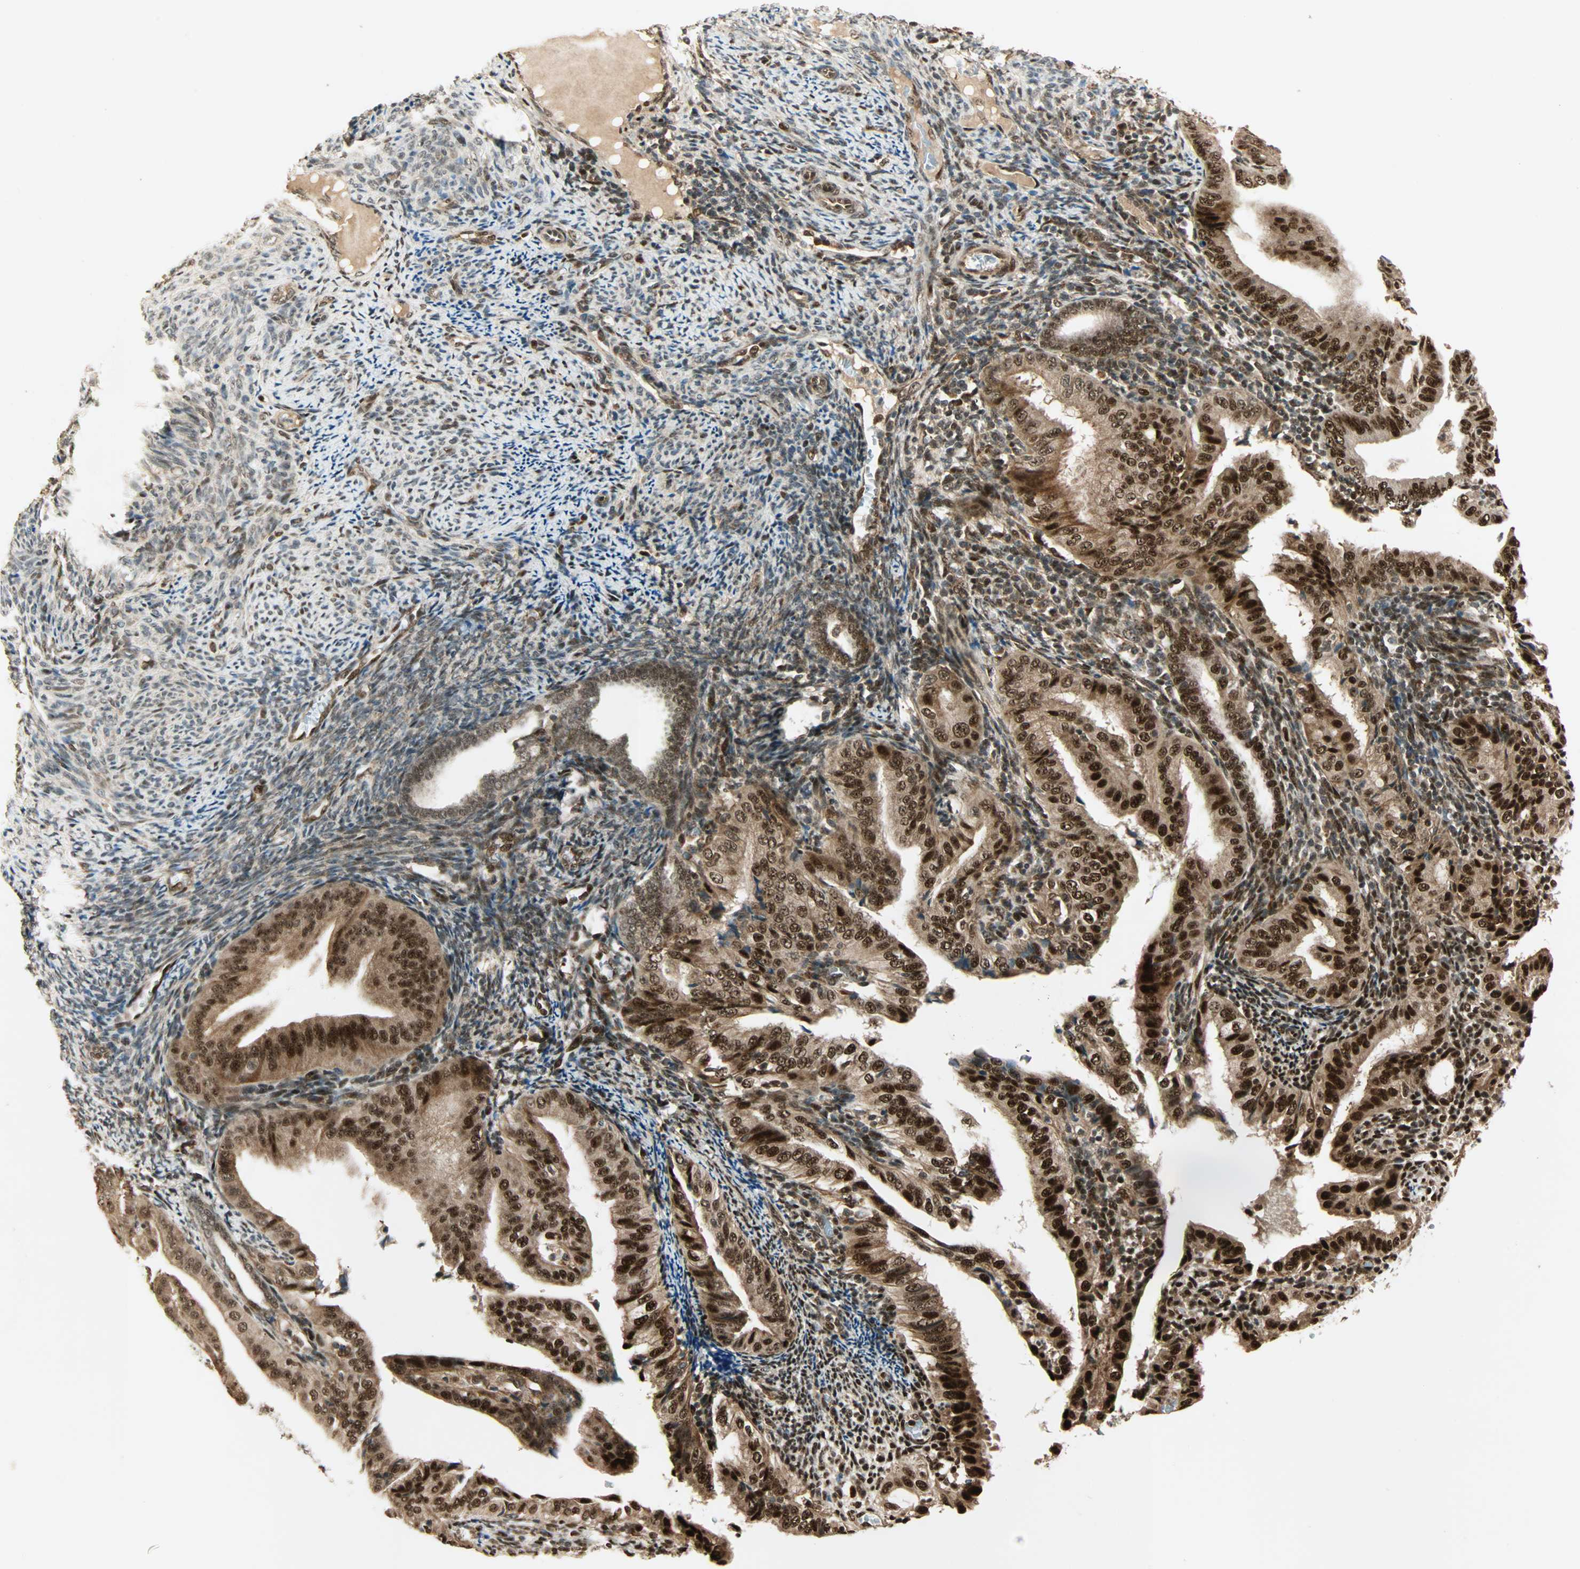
{"staining": {"intensity": "strong", "quantity": ">75%", "location": "cytoplasmic/membranous,nuclear"}, "tissue": "endometrial cancer", "cell_type": "Tumor cells", "image_type": "cancer", "snomed": [{"axis": "morphology", "description": "Adenocarcinoma, NOS"}, {"axis": "topography", "description": "Endometrium"}], "caption": "Strong cytoplasmic/membranous and nuclear expression for a protein is present in about >75% of tumor cells of adenocarcinoma (endometrial) using immunohistochemistry.", "gene": "PNPLA6", "patient": {"sex": "female", "age": 58}}